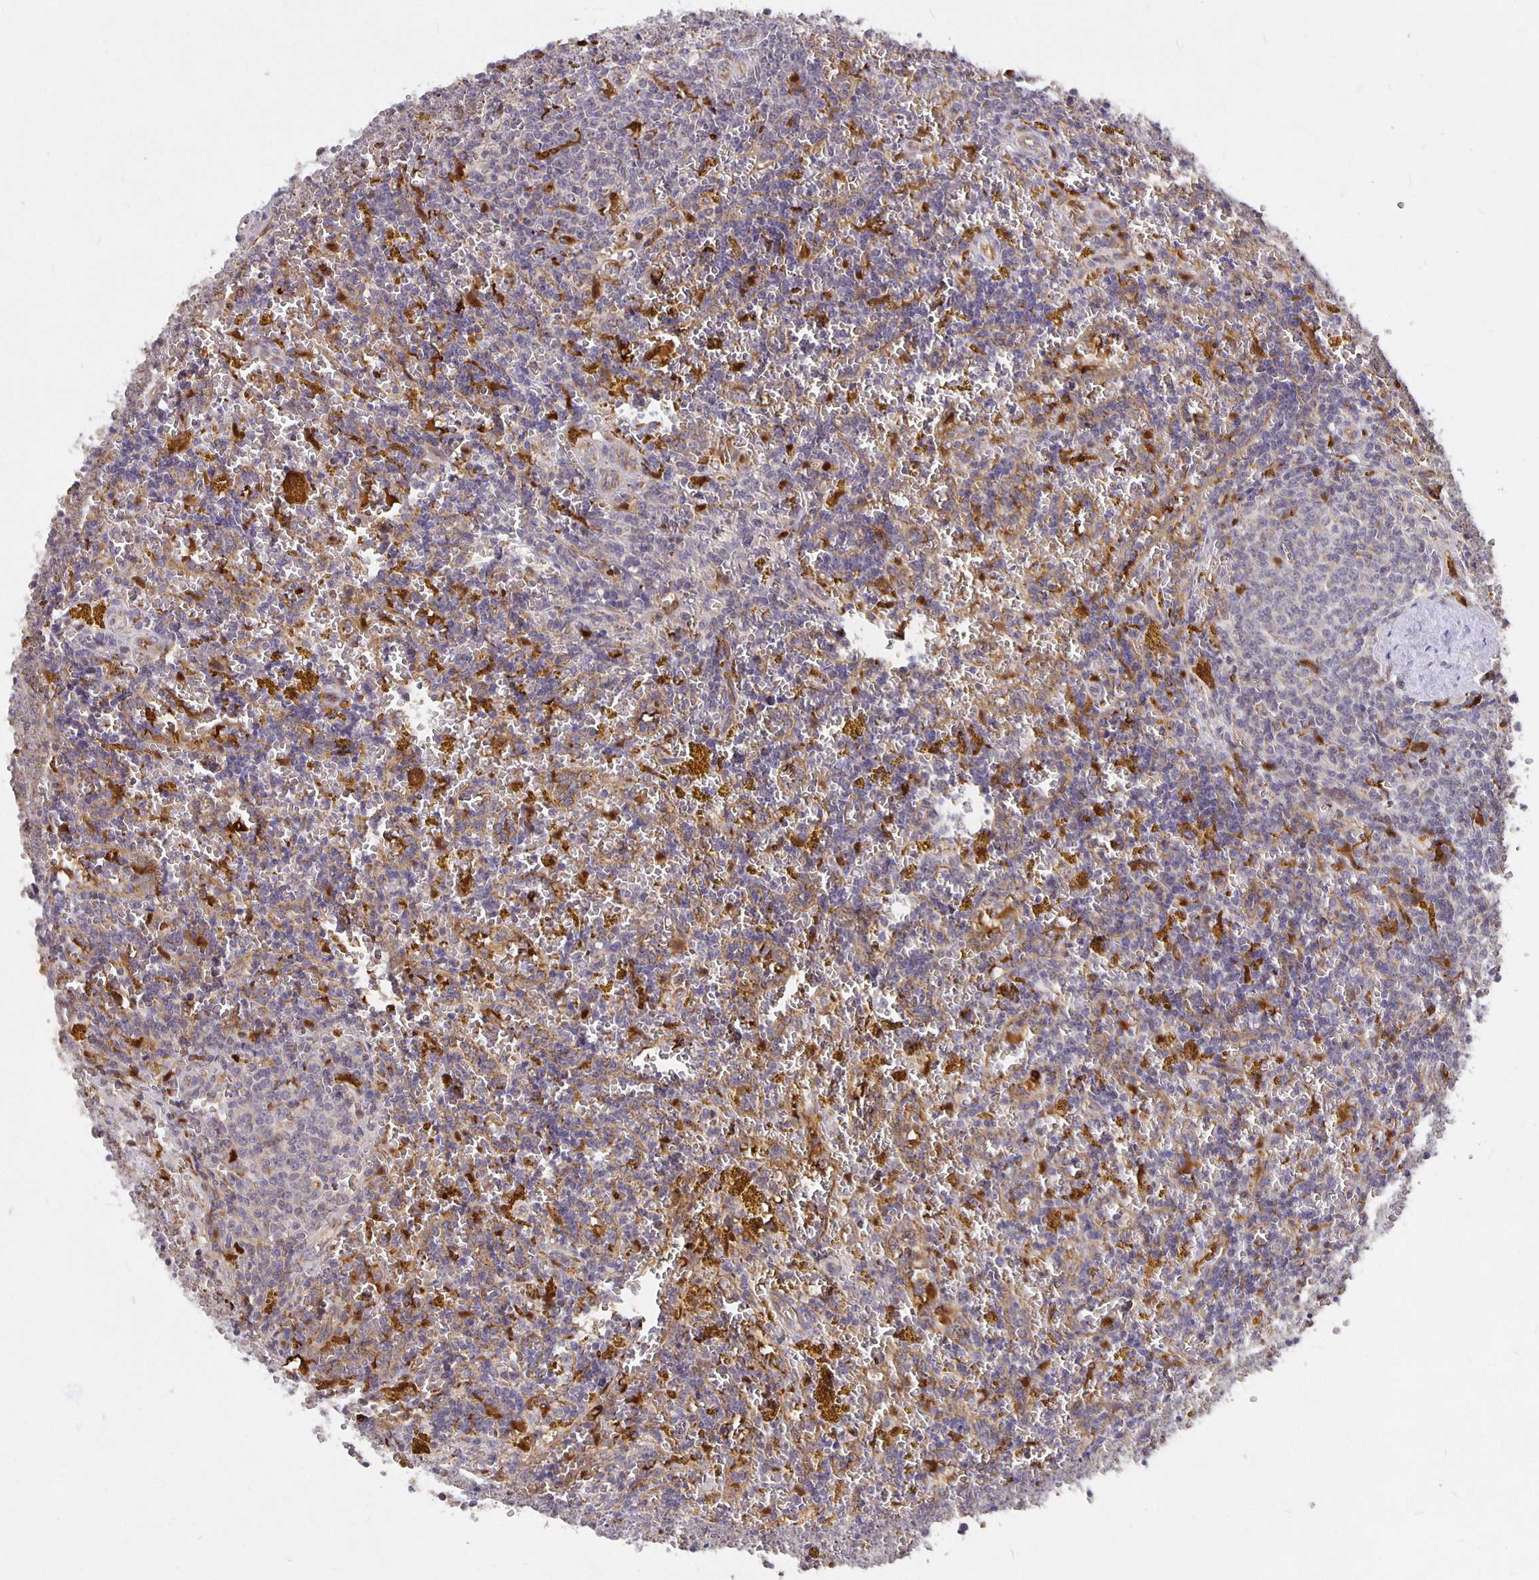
{"staining": {"intensity": "negative", "quantity": "none", "location": "none"}, "tissue": "lymphoma", "cell_type": "Tumor cells", "image_type": "cancer", "snomed": [{"axis": "morphology", "description": "Malignant lymphoma, non-Hodgkin's type, Low grade"}, {"axis": "topography", "description": "Spleen"}, {"axis": "topography", "description": "Lymph node"}], "caption": "DAB (3,3'-diaminobenzidine) immunohistochemical staining of low-grade malignant lymphoma, non-Hodgkin's type demonstrates no significant expression in tumor cells.", "gene": "NOG", "patient": {"sex": "female", "age": 66}}